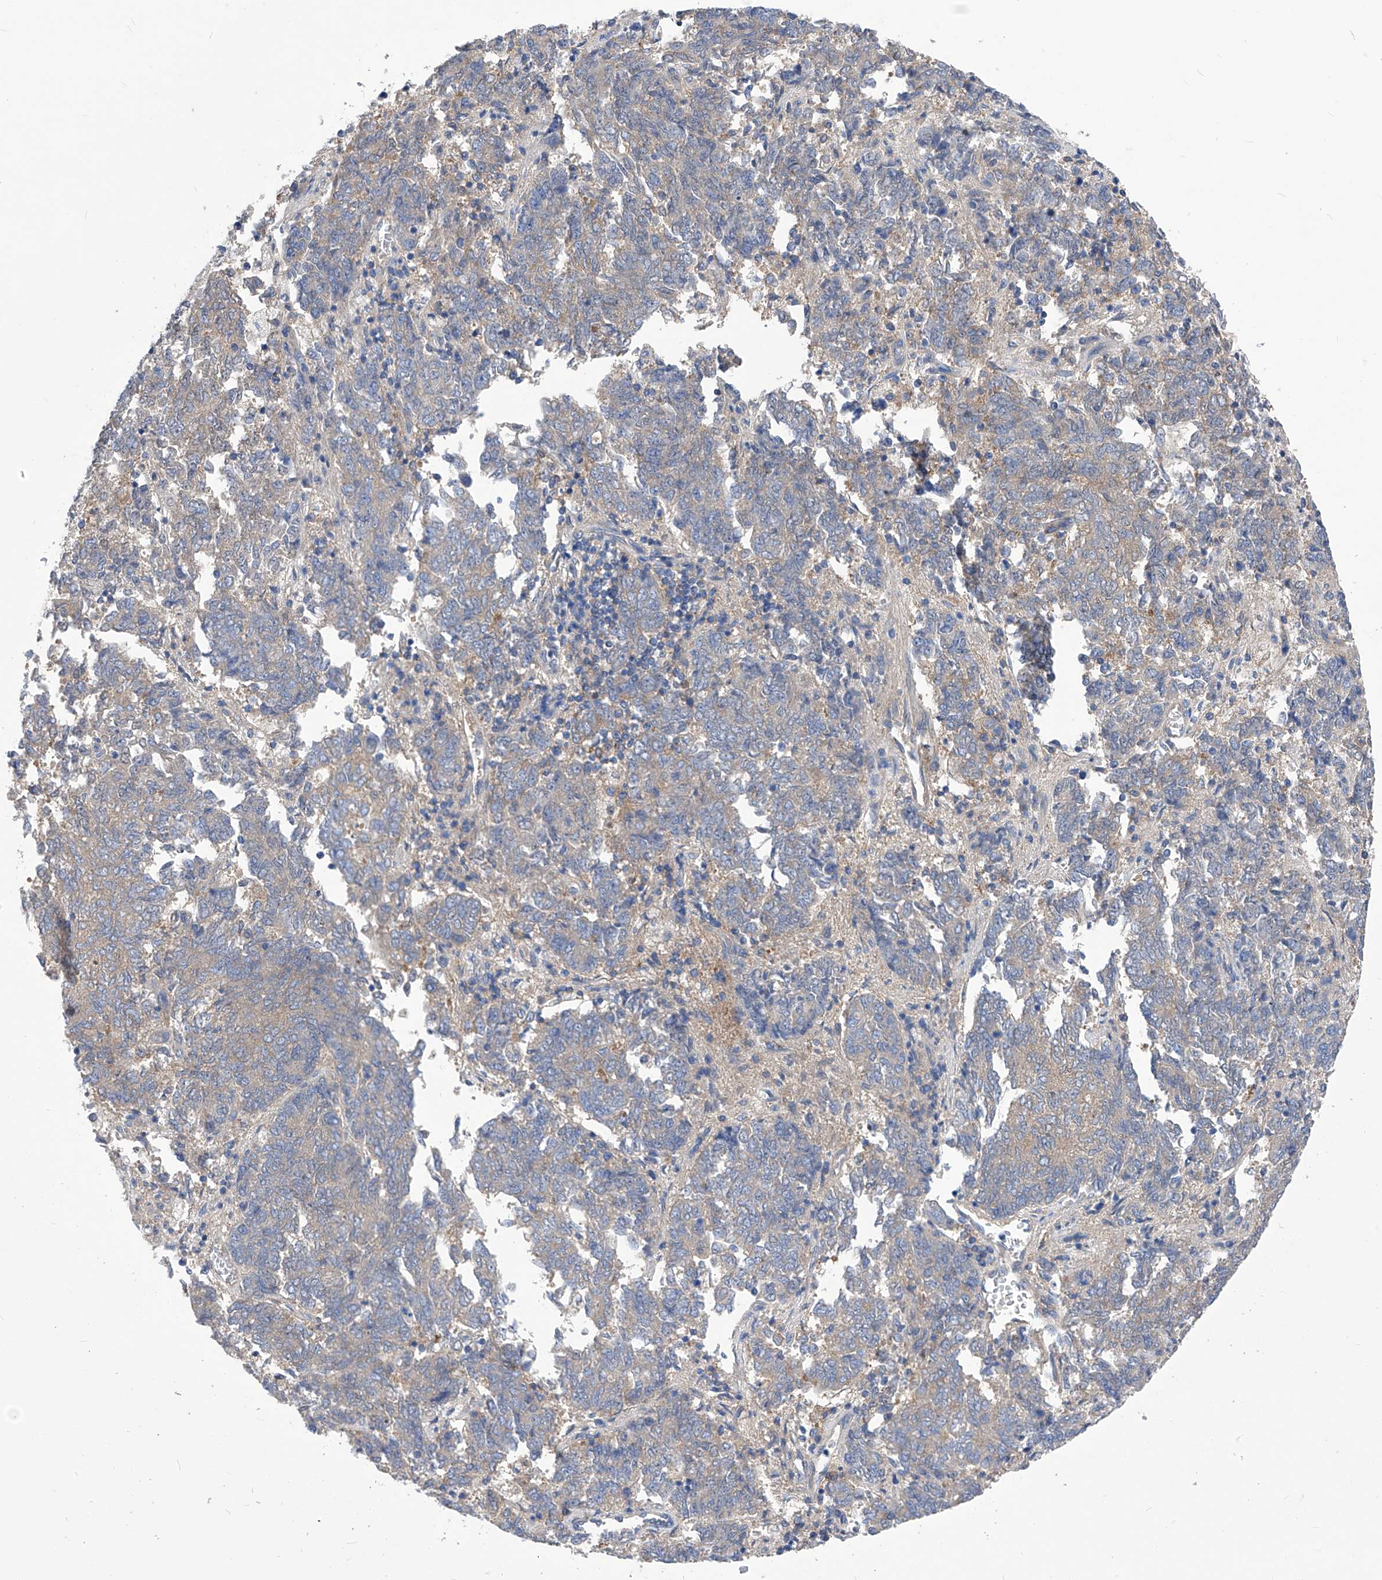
{"staining": {"intensity": "weak", "quantity": "25%-75%", "location": "cytoplasmic/membranous"}, "tissue": "endometrial cancer", "cell_type": "Tumor cells", "image_type": "cancer", "snomed": [{"axis": "morphology", "description": "Adenocarcinoma, NOS"}, {"axis": "topography", "description": "Endometrium"}], "caption": "Adenocarcinoma (endometrial) tissue demonstrates weak cytoplasmic/membranous staining in approximately 25%-75% of tumor cells, visualized by immunohistochemistry.", "gene": "XPNPEP1", "patient": {"sex": "female", "age": 80}}